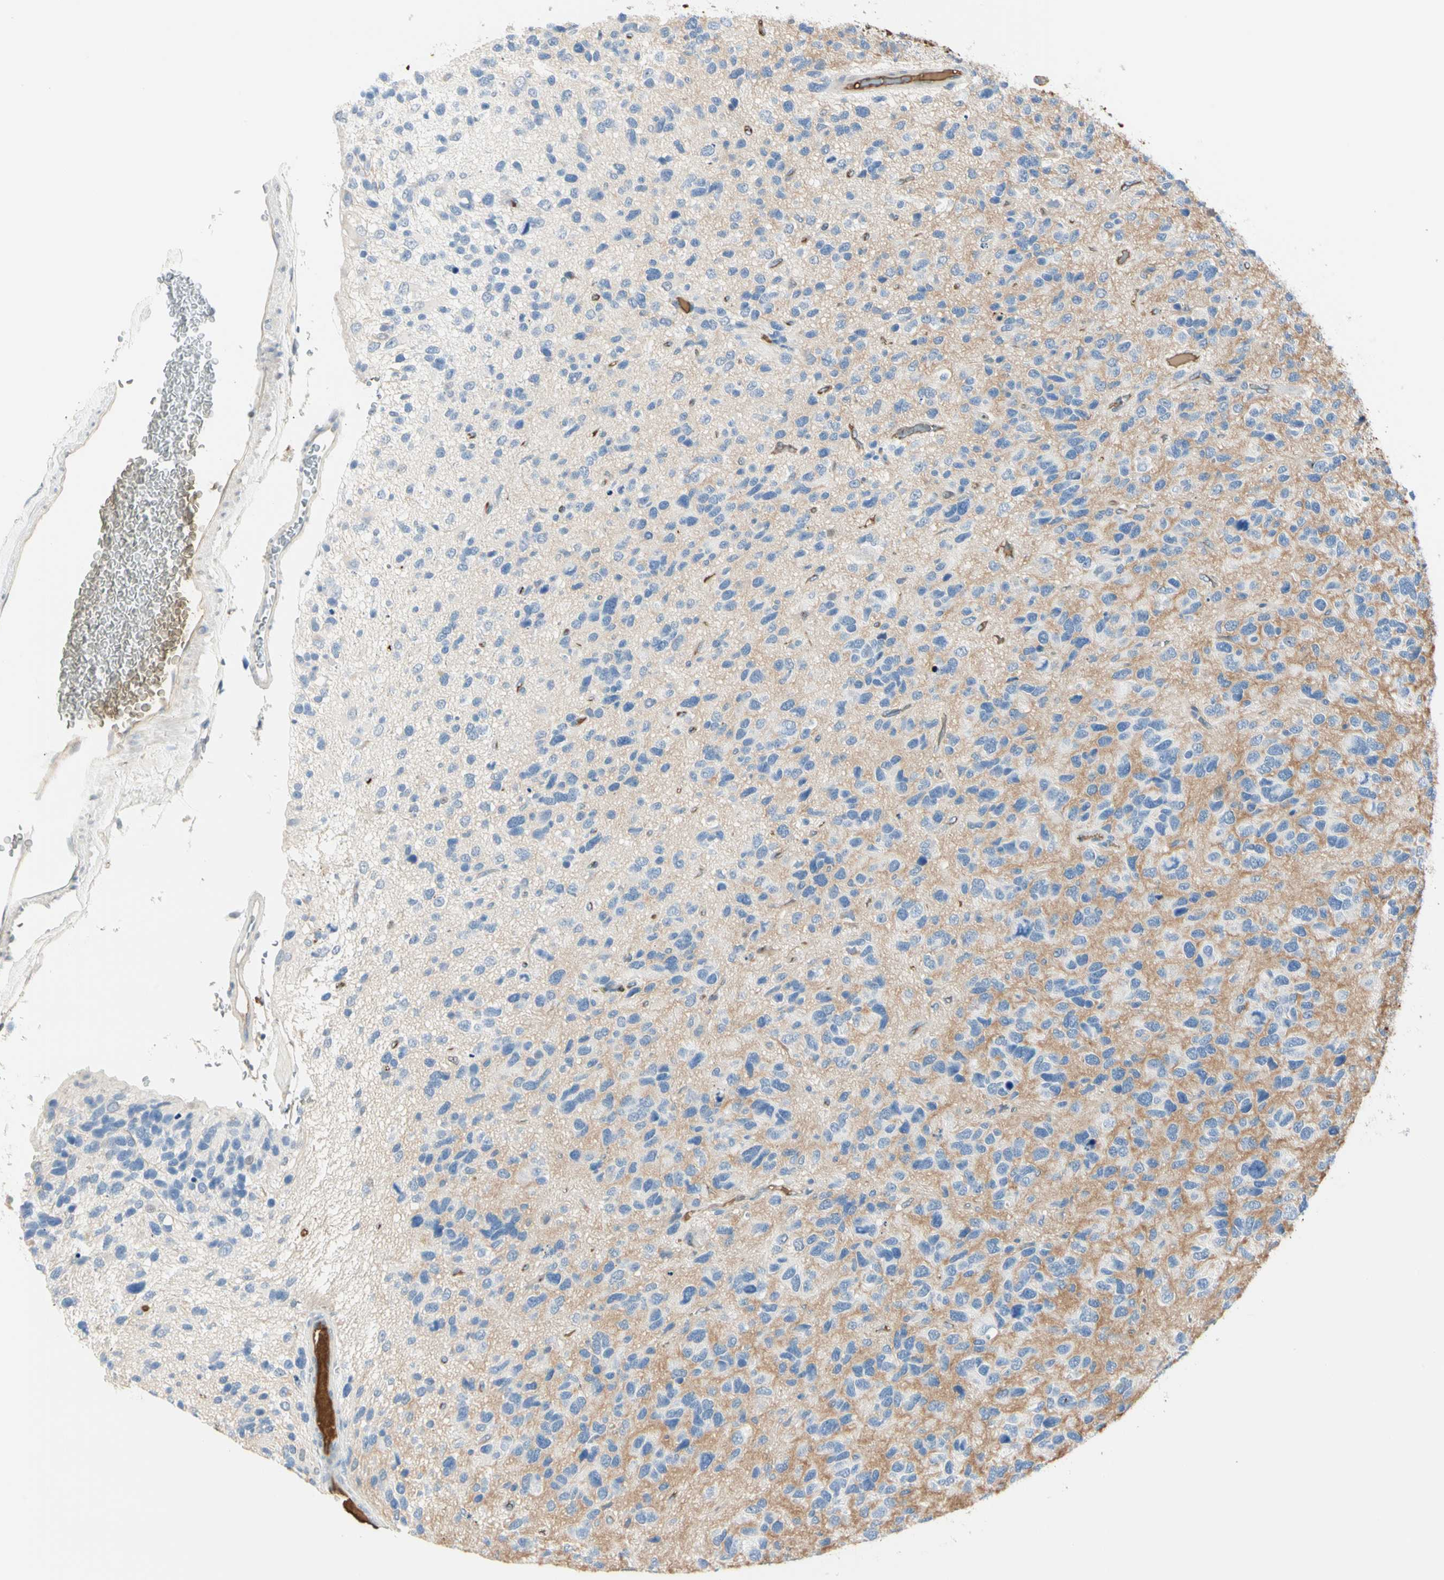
{"staining": {"intensity": "weak", "quantity": ">75%", "location": "cytoplasmic/membranous"}, "tissue": "glioma", "cell_type": "Tumor cells", "image_type": "cancer", "snomed": [{"axis": "morphology", "description": "Glioma, malignant, High grade"}, {"axis": "topography", "description": "Brain"}], "caption": "Immunohistochemical staining of human malignant glioma (high-grade) reveals low levels of weak cytoplasmic/membranous protein staining in about >75% of tumor cells.", "gene": "LAMB3", "patient": {"sex": "female", "age": 58}}